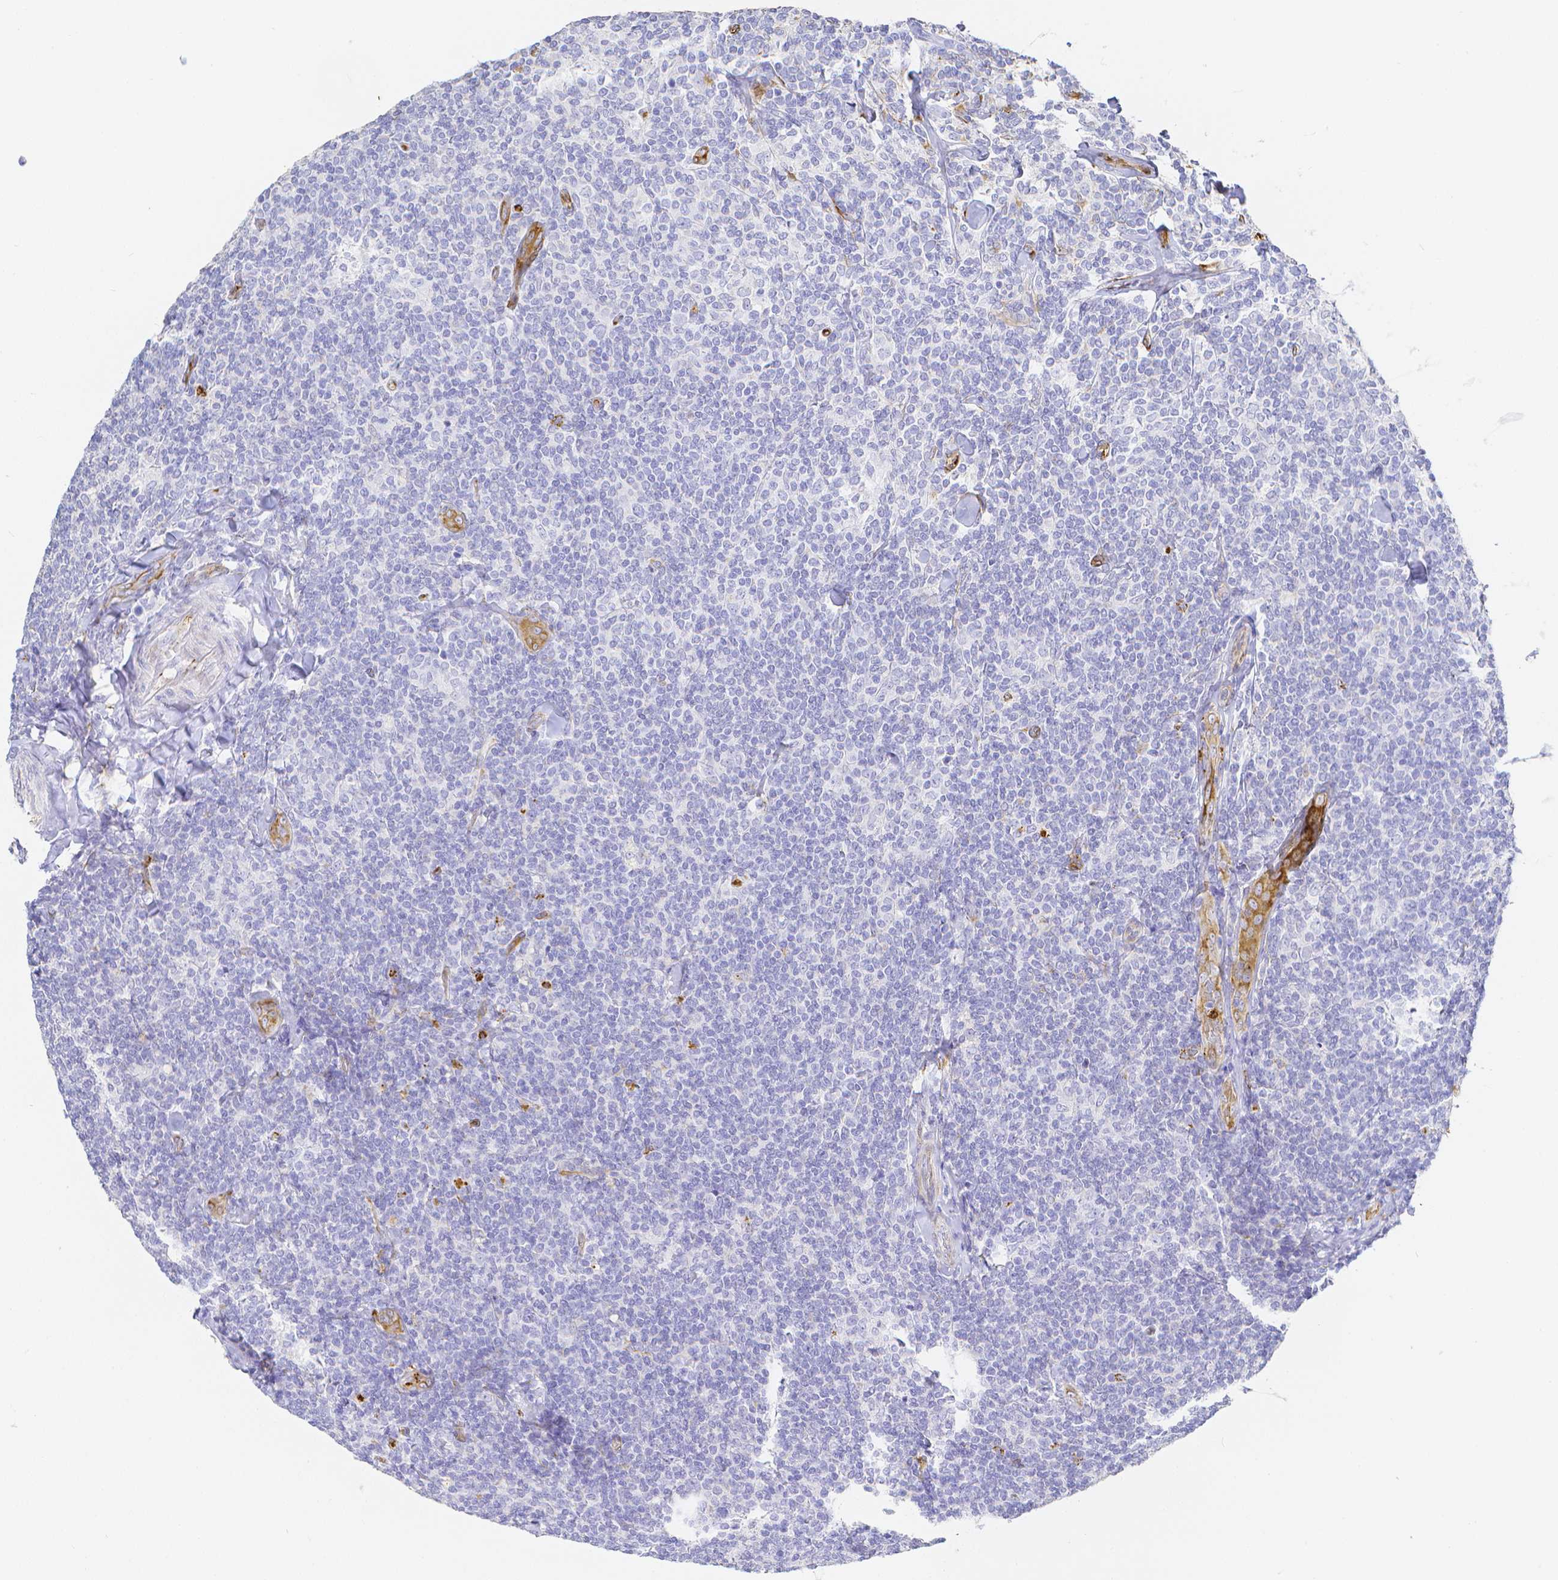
{"staining": {"intensity": "negative", "quantity": "none", "location": "none"}, "tissue": "lymphoma", "cell_type": "Tumor cells", "image_type": "cancer", "snomed": [{"axis": "morphology", "description": "Malignant lymphoma, non-Hodgkin's type, Low grade"}, {"axis": "topography", "description": "Lymph node"}], "caption": "Tumor cells are negative for protein expression in human malignant lymphoma, non-Hodgkin's type (low-grade).", "gene": "SMURF1", "patient": {"sex": "female", "age": 56}}